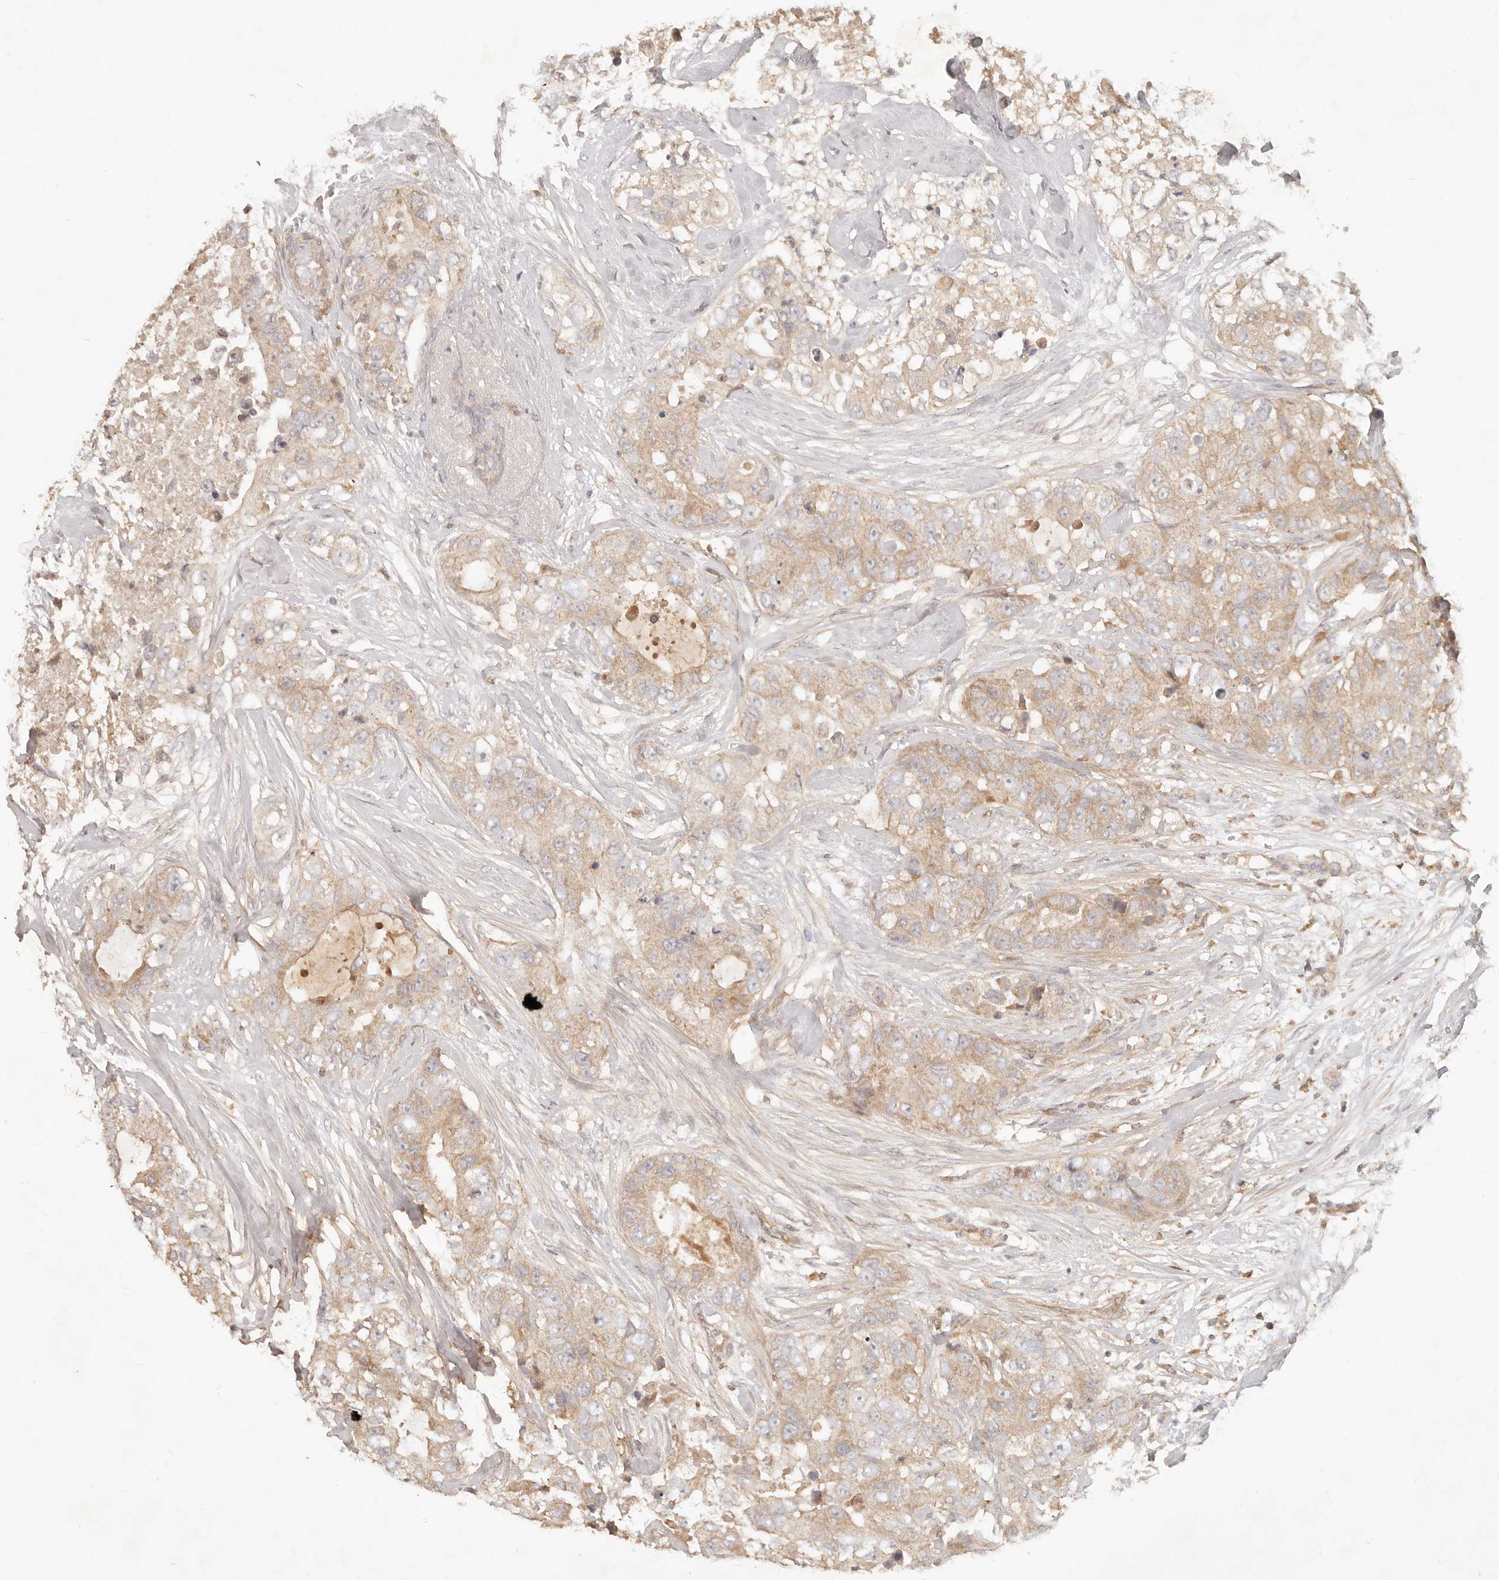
{"staining": {"intensity": "weak", "quantity": ">75%", "location": "cytoplasmic/membranous"}, "tissue": "breast cancer", "cell_type": "Tumor cells", "image_type": "cancer", "snomed": [{"axis": "morphology", "description": "Duct carcinoma"}, {"axis": "topography", "description": "Breast"}], "caption": "Breast cancer was stained to show a protein in brown. There is low levels of weak cytoplasmic/membranous positivity in approximately >75% of tumor cells. The staining was performed using DAB (3,3'-diaminobenzidine) to visualize the protein expression in brown, while the nuclei were stained in blue with hematoxylin (Magnification: 20x).", "gene": "NECAP2", "patient": {"sex": "female", "age": 62}}